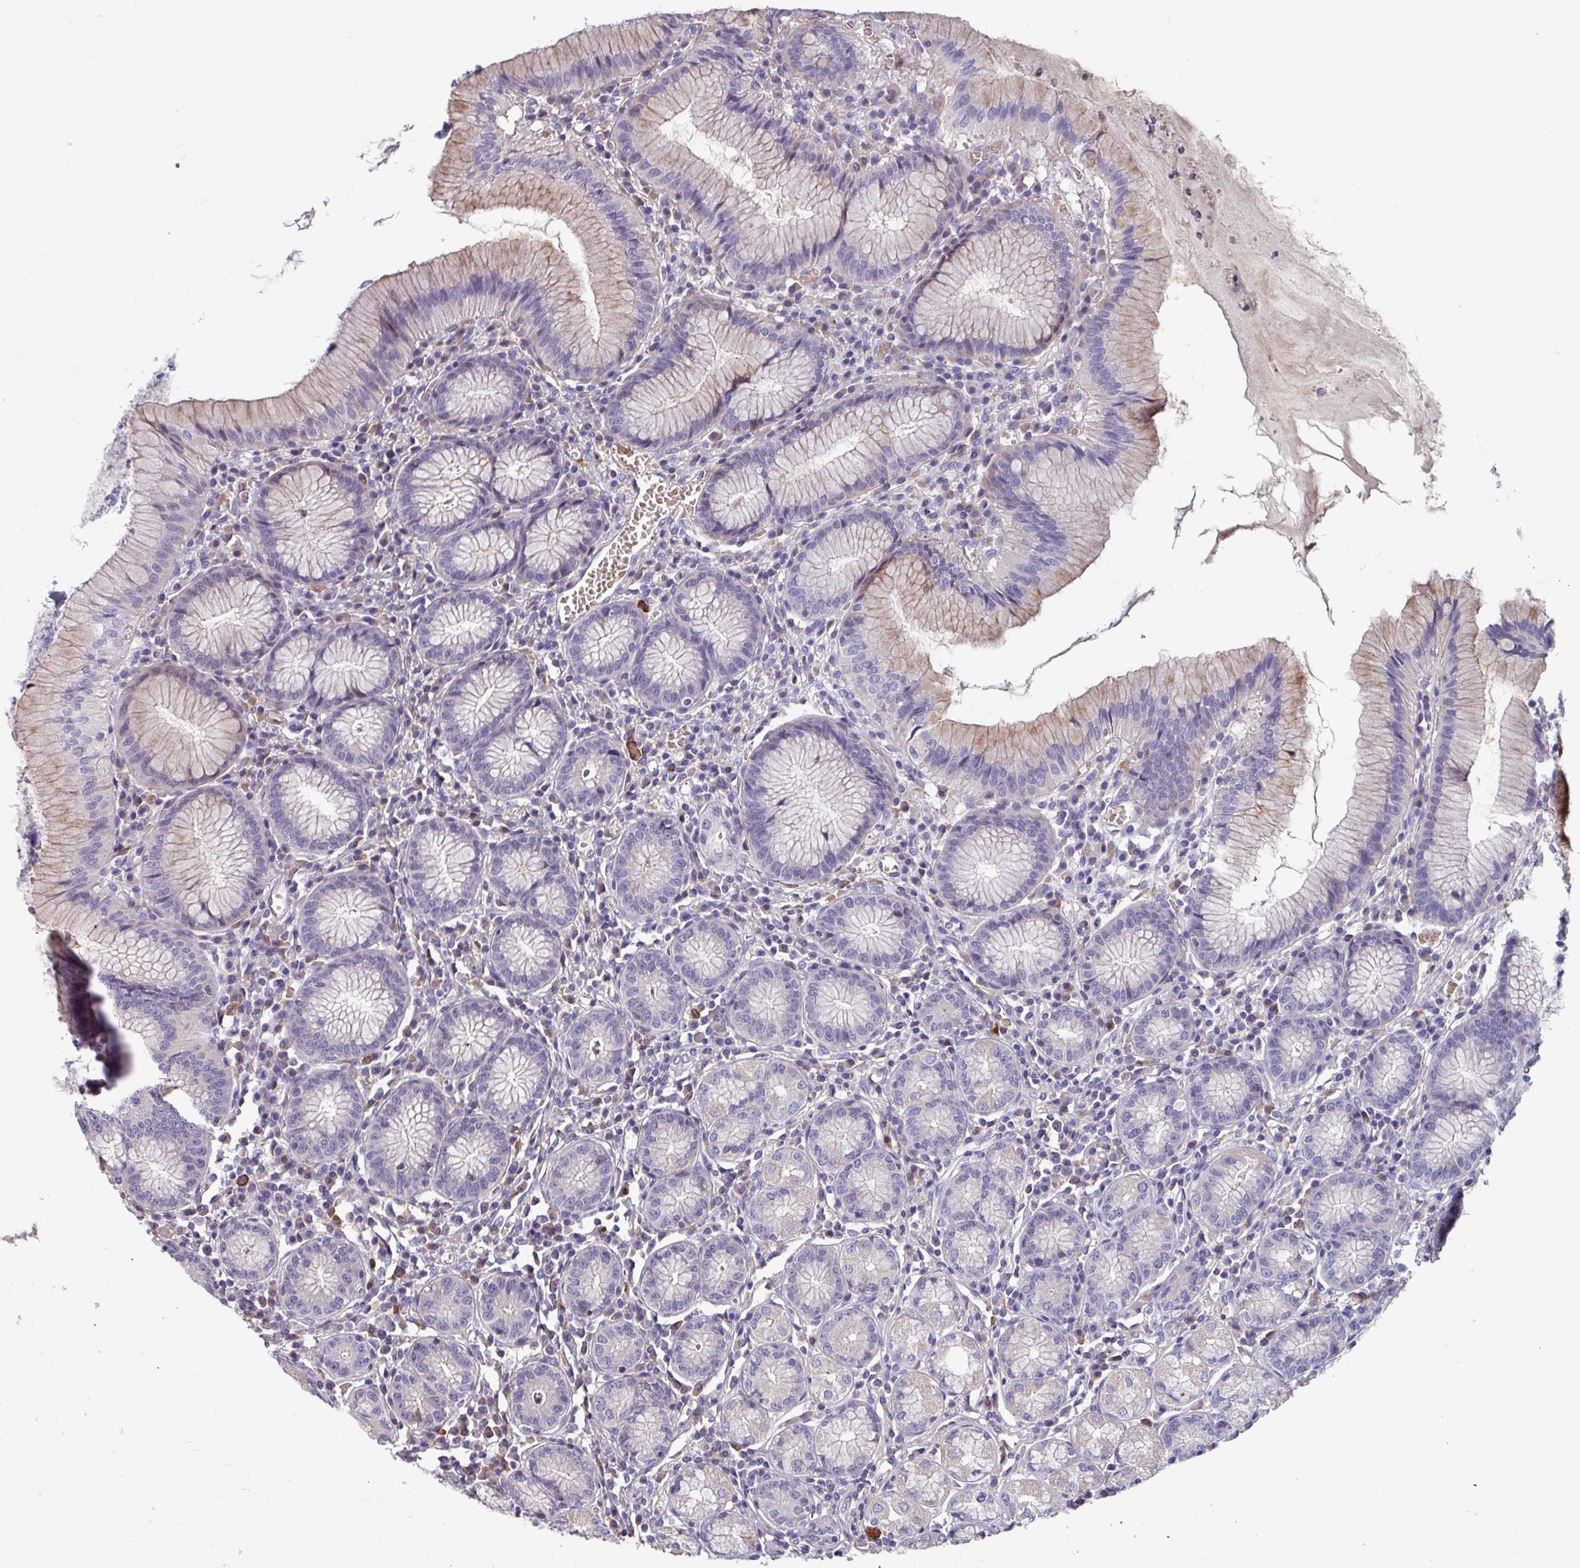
{"staining": {"intensity": "strong", "quantity": "<25%", "location": "cytoplasmic/membranous"}, "tissue": "stomach", "cell_type": "Glandular cells", "image_type": "normal", "snomed": [{"axis": "morphology", "description": "Normal tissue, NOS"}, {"axis": "topography", "description": "Stomach"}], "caption": "Stomach stained with a brown dye displays strong cytoplasmic/membranous positive positivity in about <25% of glandular cells.", "gene": "TMEM132A", "patient": {"sex": "male", "age": 55}}